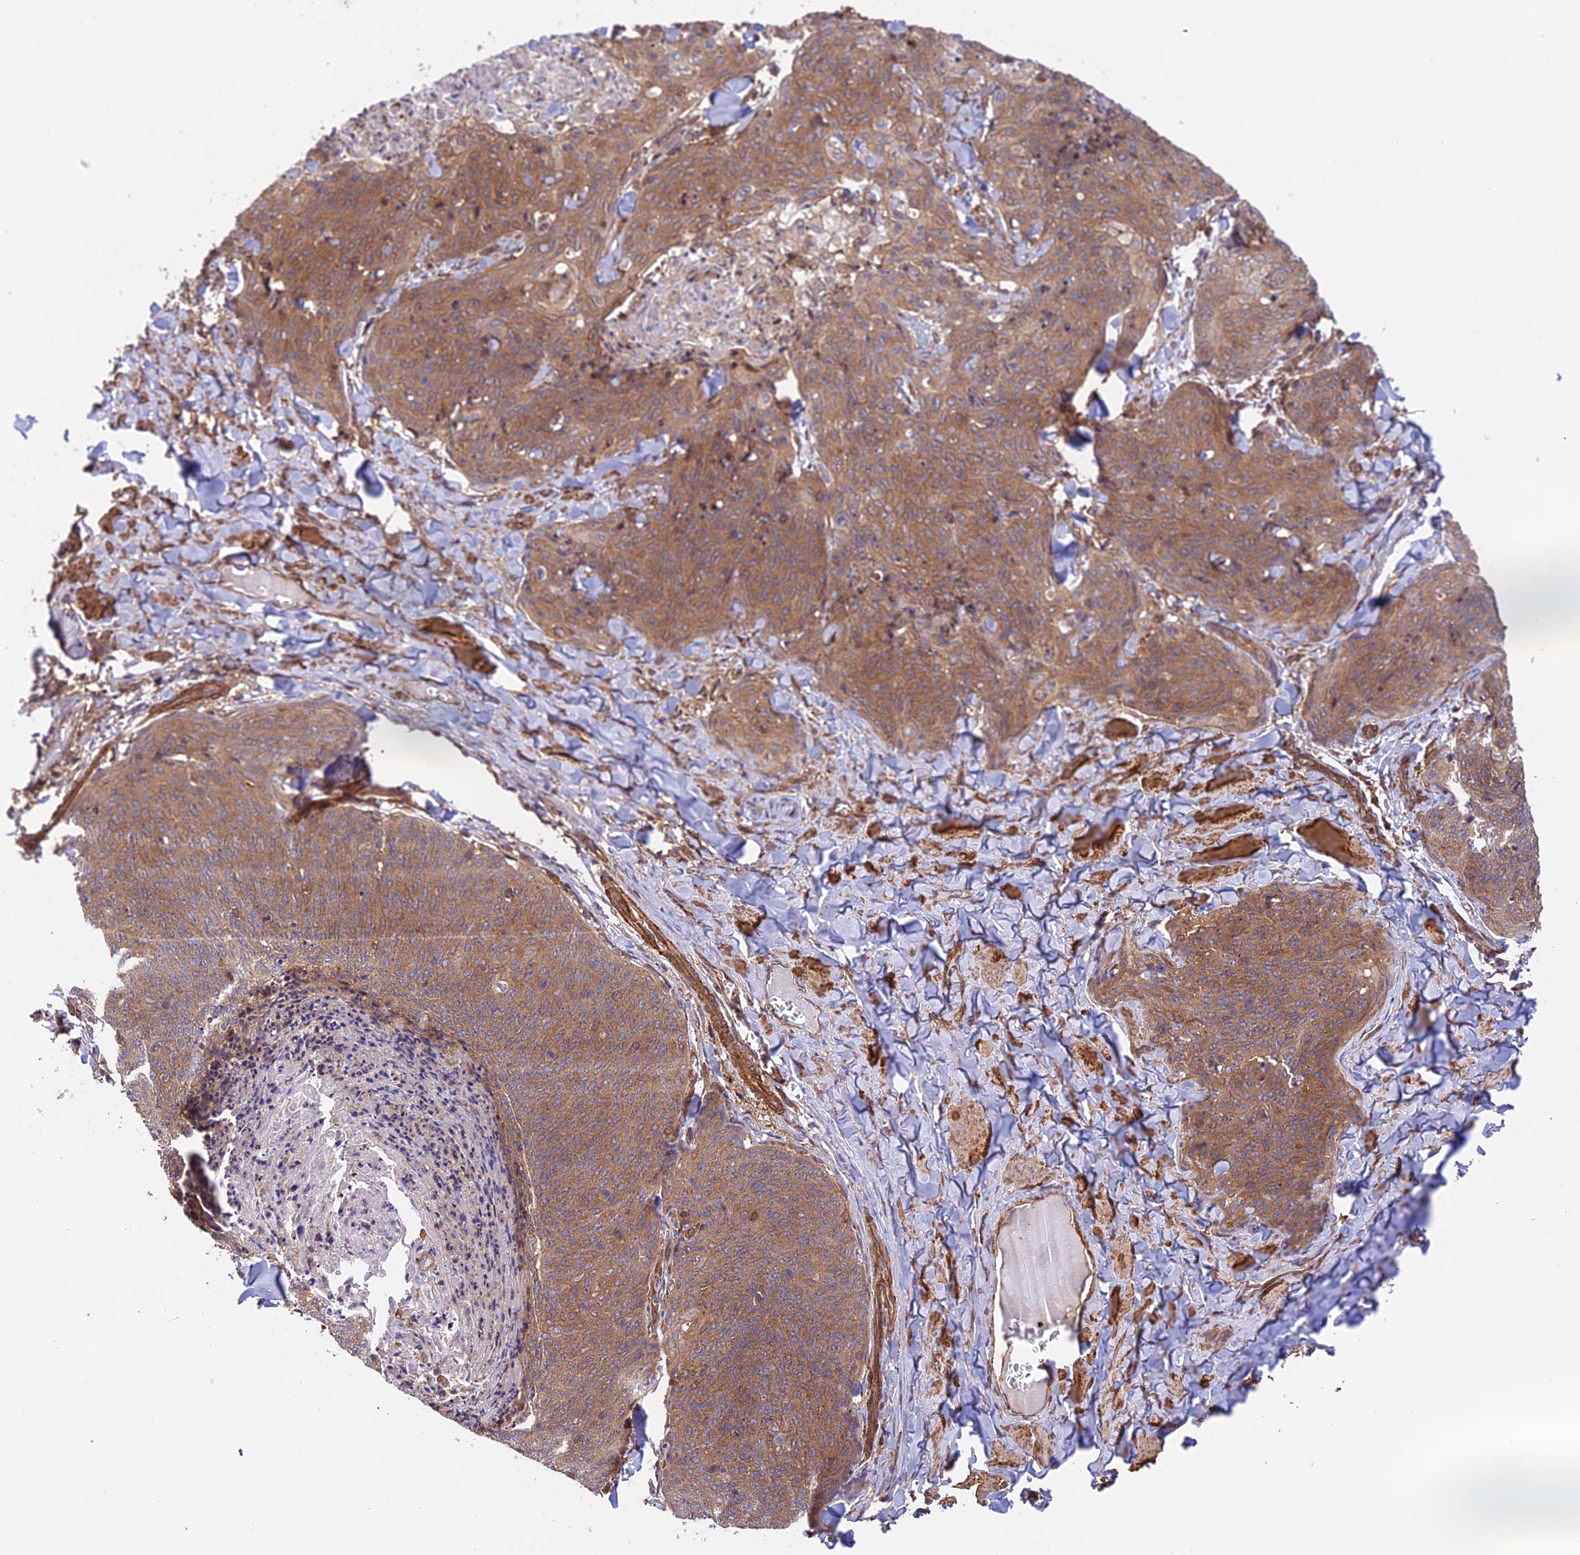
{"staining": {"intensity": "moderate", "quantity": ">75%", "location": "cytoplasmic/membranous"}, "tissue": "skin cancer", "cell_type": "Tumor cells", "image_type": "cancer", "snomed": [{"axis": "morphology", "description": "Squamous cell carcinoma, NOS"}, {"axis": "topography", "description": "Skin"}, {"axis": "topography", "description": "Vulva"}], "caption": "Human squamous cell carcinoma (skin) stained with a protein marker shows moderate staining in tumor cells.", "gene": "EVI5L", "patient": {"sex": "female", "age": 85}}